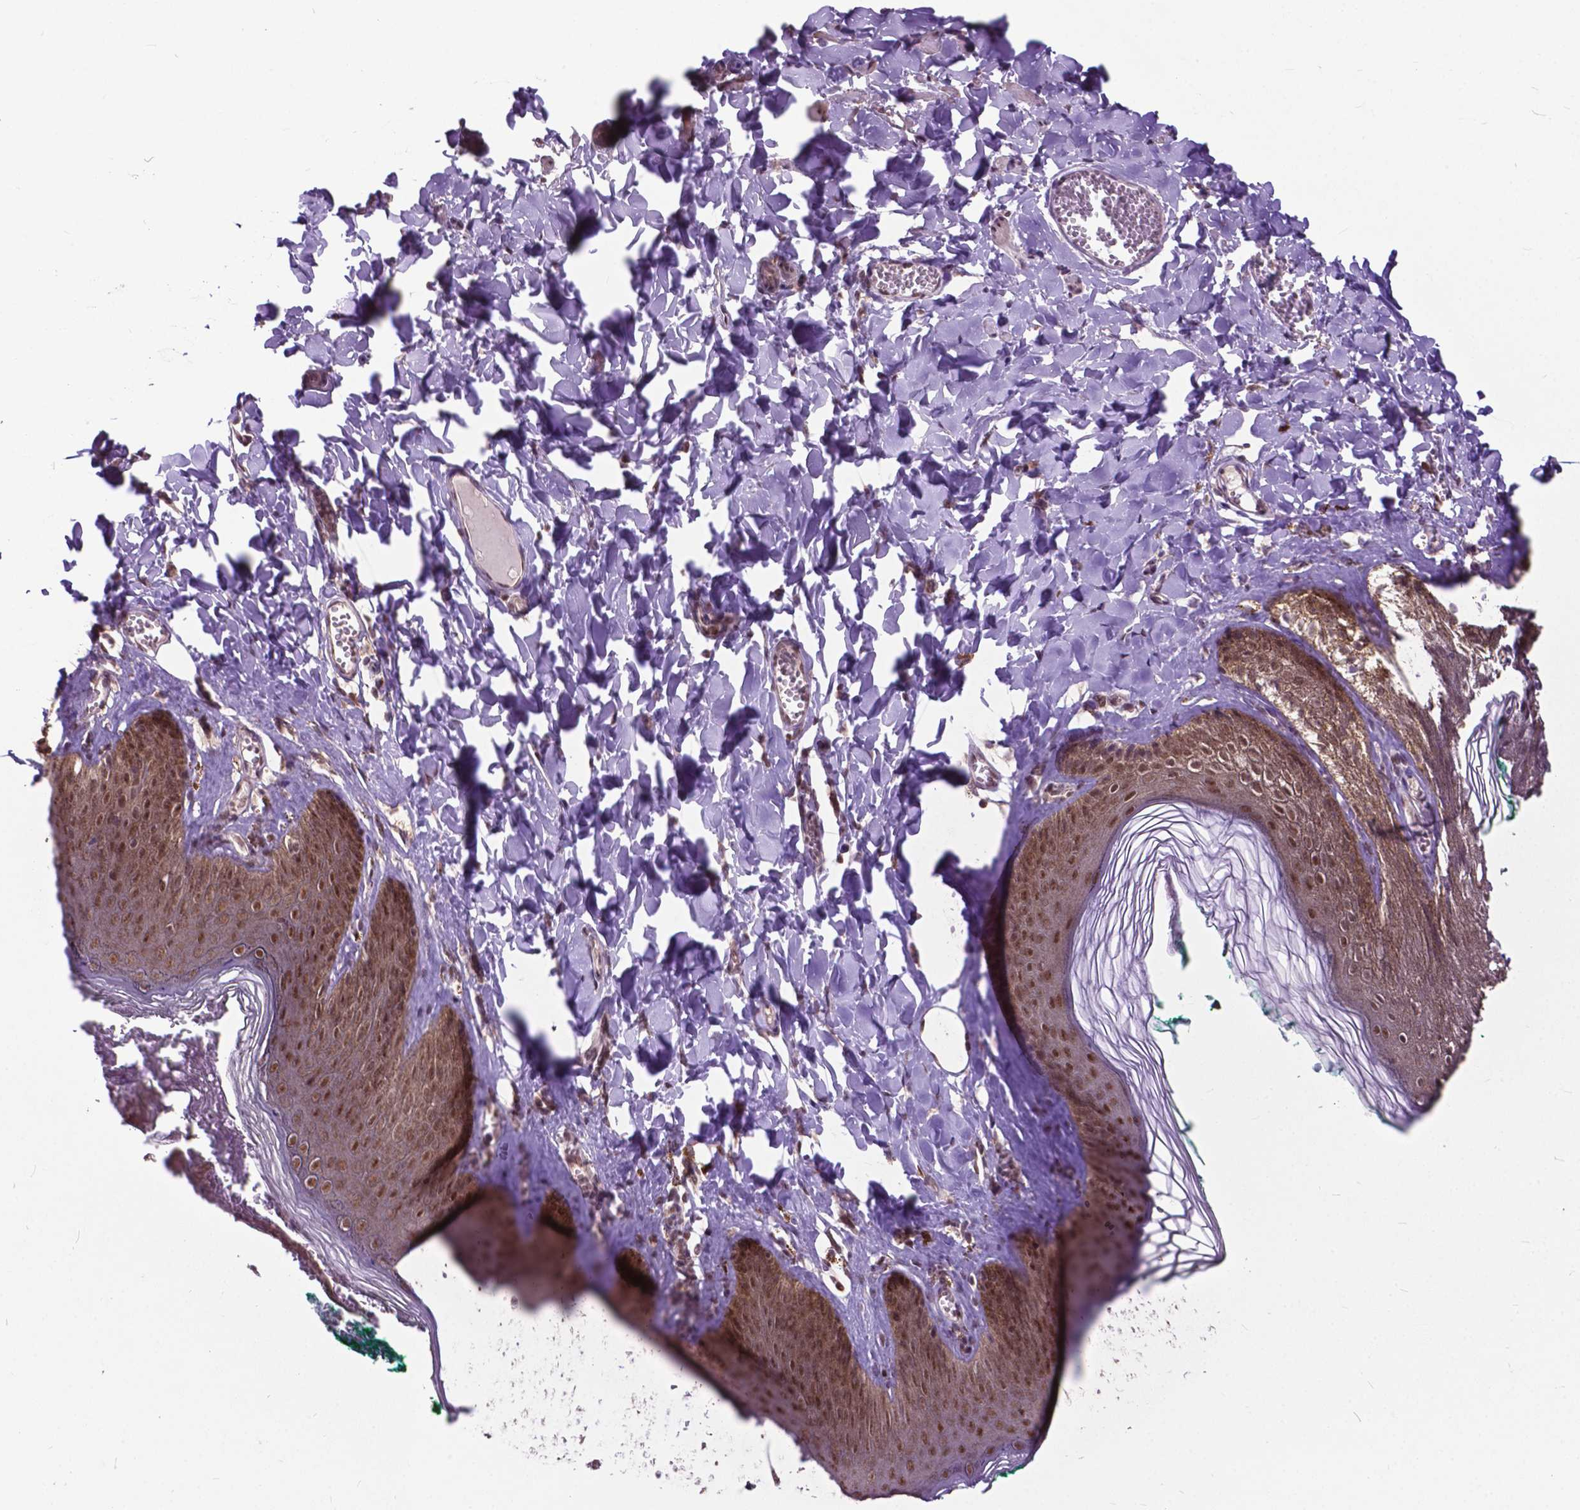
{"staining": {"intensity": "moderate", "quantity": ">75%", "location": "nuclear"}, "tissue": "skin", "cell_type": "Epidermal cells", "image_type": "normal", "snomed": [{"axis": "morphology", "description": "Normal tissue, NOS"}, {"axis": "topography", "description": "Vulva"}, {"axis": "topography", "description": "Peripheral nerve tissue"}], "caption": "Immunohistochemical staining of unremarkable human skin displays >75% levels of moderate nuclear protein positivity in approximately >75% of epidermal cells. The staining was performed using DAB to visualize the protein expression in brown, while the nuclei were stained in blue with hematoxylin (Magnification: 20x).", "gene": "FAF1", "patient": {"sex": "female", "age": 66}}